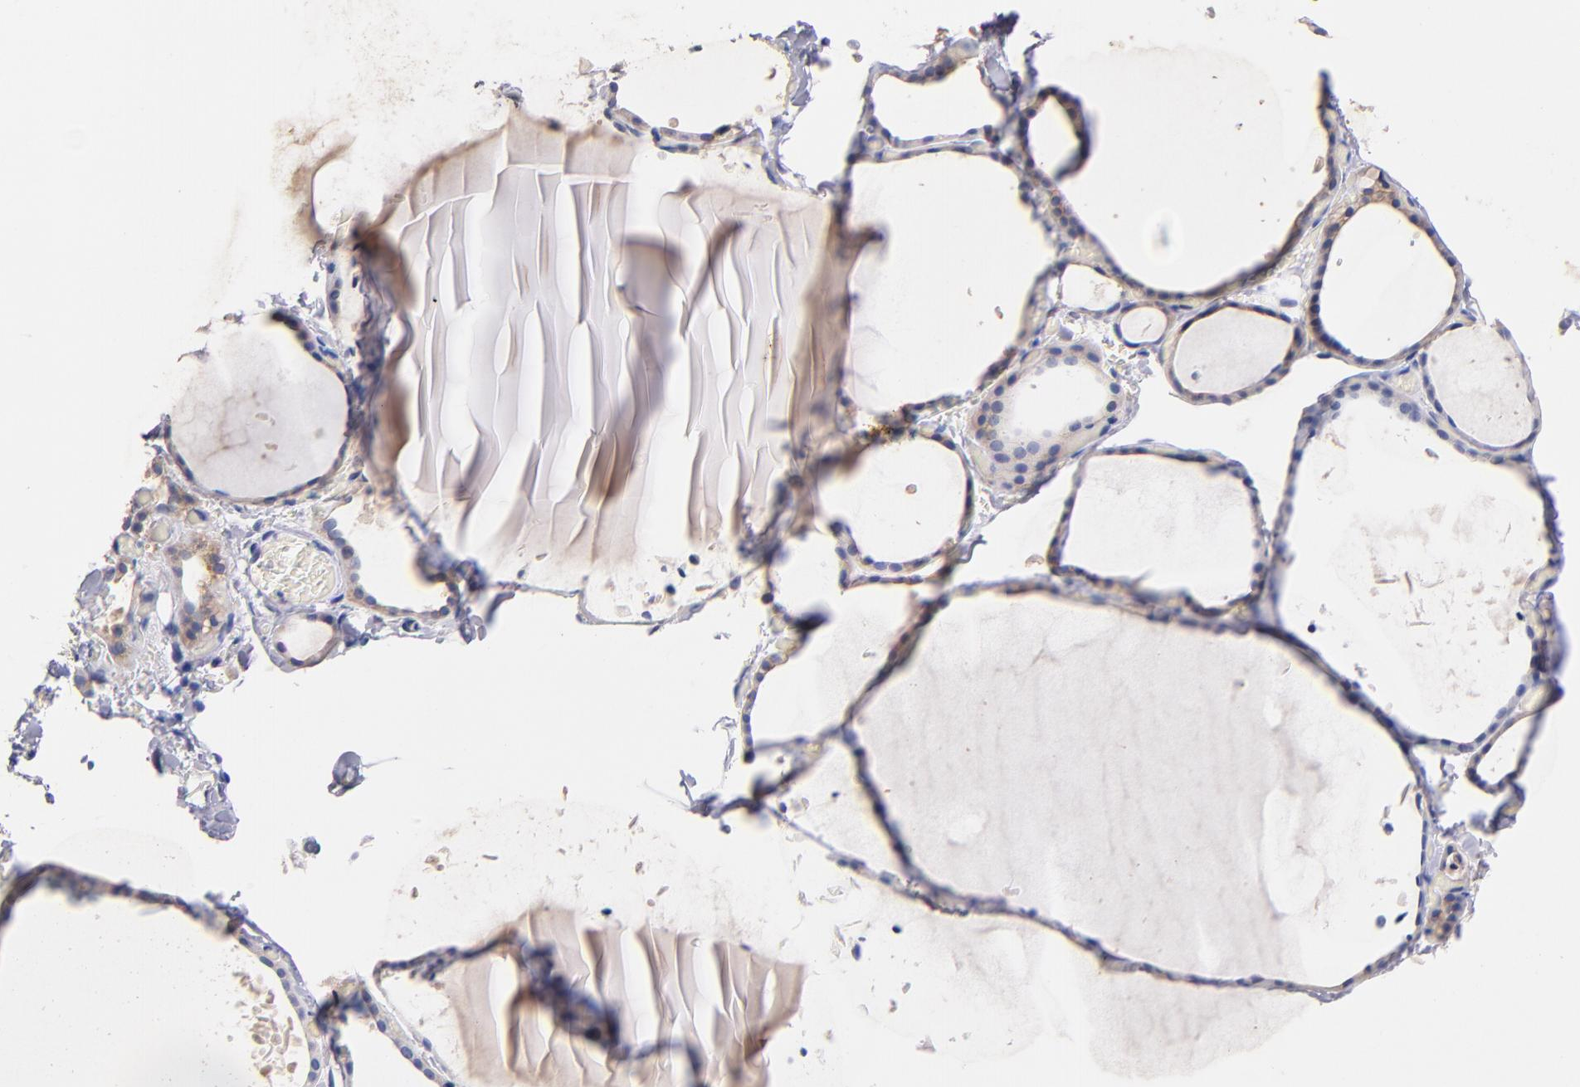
{"staining": {"intensity": "weak", "quantity": "<25%", "location": "cytoplasmic/membranous"}, "tissue": "thyroid gland", "cell_type": "Glandular cells", "image_type": "normal", "snomed": [{"axis": "morphology", "description": "Normal tissue, NOS"}, {"axis": "topography", "description": "Thyroid gland"}], "caption": "DAB immunohistochemical staining of benign thyroid gland shows no significant positivity in glandular cells.", "gene": "KIT", "patient": {"sex": "female", "age": 22}}